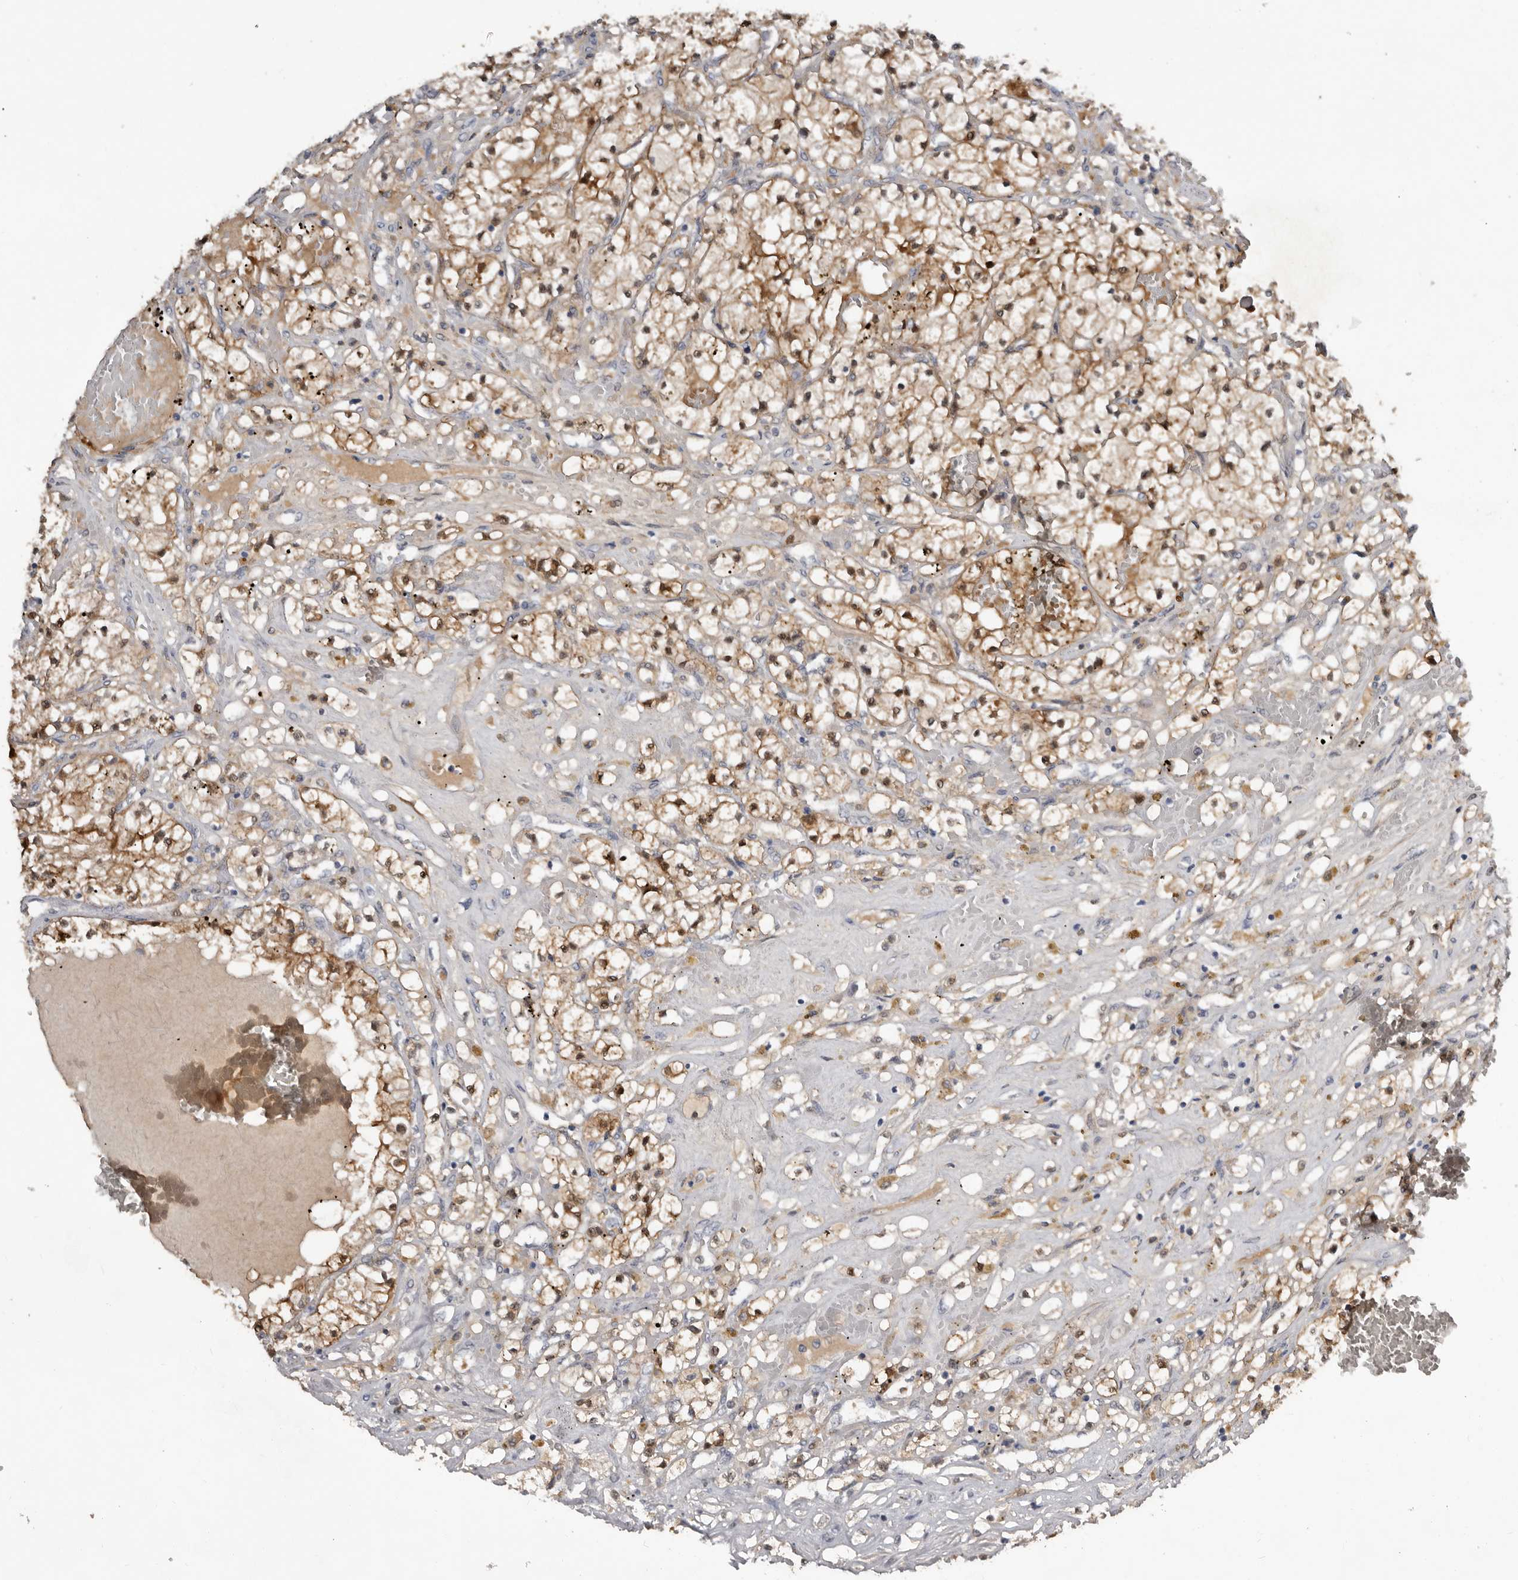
{"staining": {"intensity": "moderate", "quantity": ">75%", "location": "cytoplasmic/membranous"}, "tissue": "renal cancer", "cell_type": "Tumor cells", "image_type": "cancer", "snomed": [{"axis": "morphology", "description": "Normal tissue, NOS"}, {"axis": "morphology", "description": "Adenocarcinoma, NOS"}, {"axis": "topography", "description": "Kidney"}], "caption": "The photomicrograph reveals staining of renal cancer (adenocarcinoma), revealing moderate cytoplasmic/membranous protein staining (brown color) within tumor cells.", "gene": "RBKS", "patient": {"sex": "male", "age": 68}}